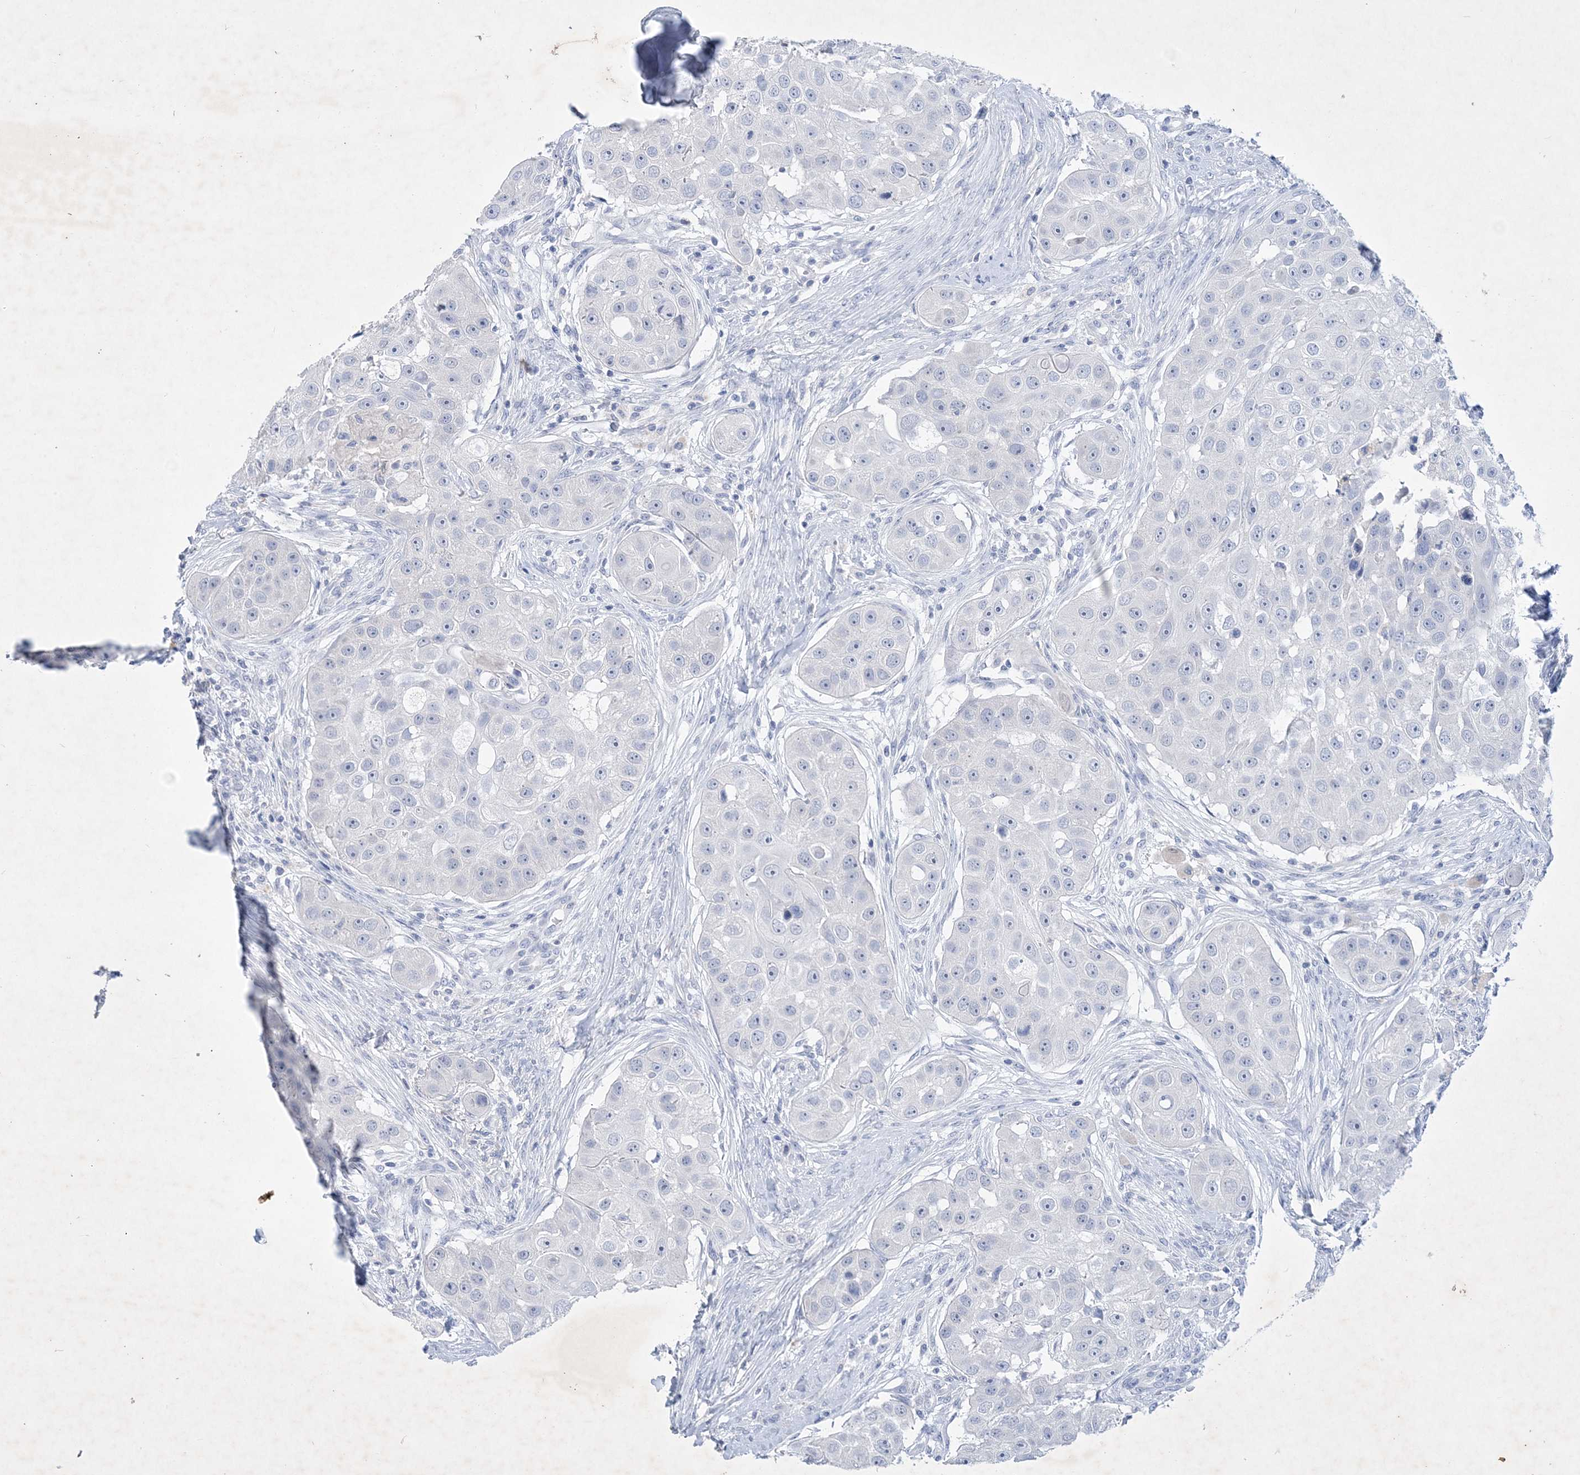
{"staining": {"intensity": "negative", "quantity": "none", "location": "none"}, "tissue": "head and neck cancer", "cell_type": "Tumor cells", "image_type": "cancer", "snomed": [{"axis": "morphology", "description": "Normal tissue, NOS"}, {"axis": "morphology", "description": "Squamous cell carcinoma, NOS"}, {"axis": "topography", "description": "Skeletal muscle"}, {"axis": "topography", "description": "Head-Neck"}], "caption": "DAB immunohistochemical staining of human squamous cell carcinoma (head and neck) demonstrates no significant staining in tumor cells.", "gene": "COPS8", "patient": {"sex": "male", "age": 51}}